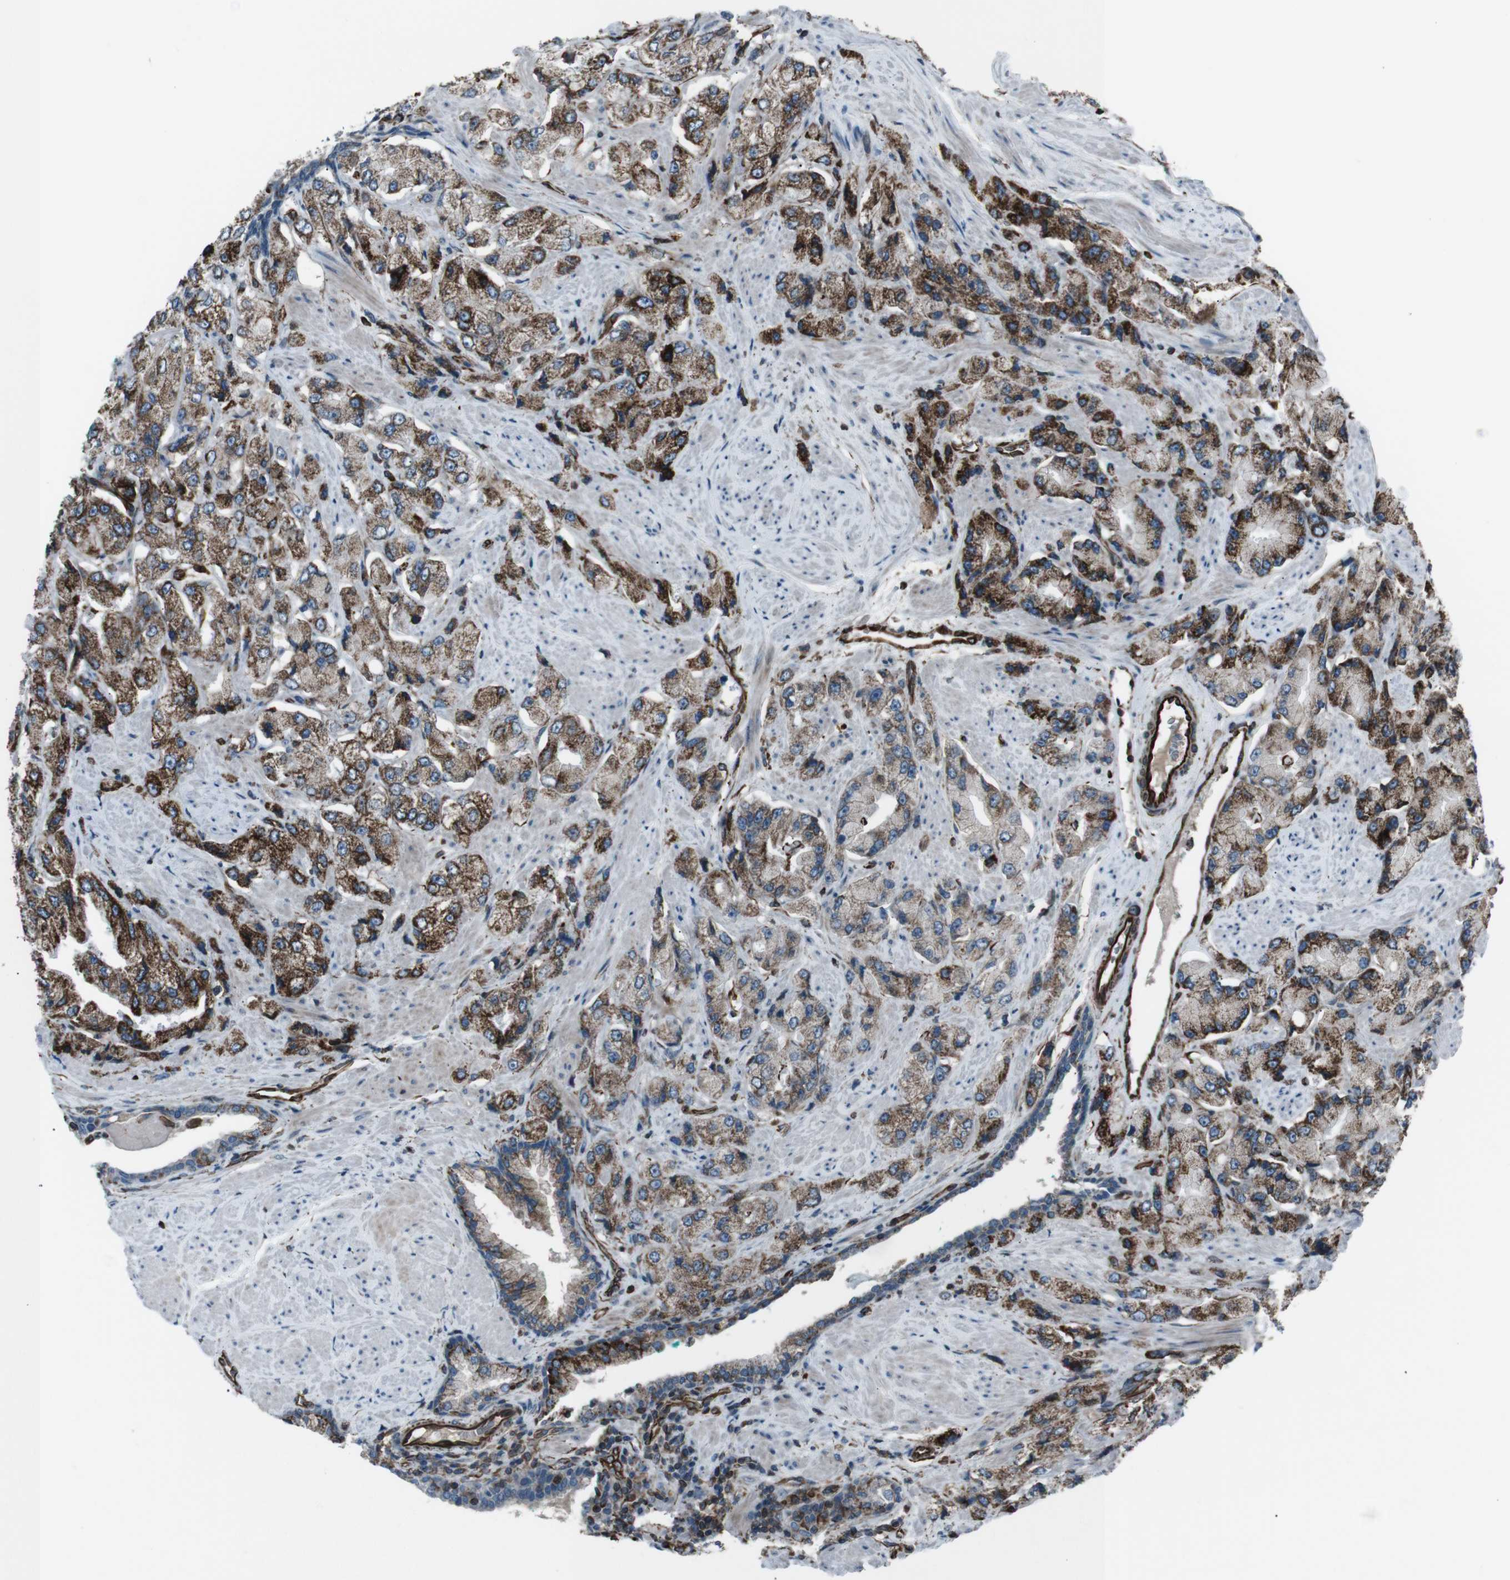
{"staining": {"intensity": "strong", "quantity": ">75%", "location": "cytoplasmic/membranous"}, "tissue": "prostate cancer", "cell_type": "Tumor cells", "image_type": "cancer", "snomed": [{"axis": "morphology", "description": "Adenocarcinoma, High grade"}, {"axis": "topography", "description": "Prostate"}], "caption": "Prostate cancer (adenocarcinoma (high-grade)) tissue displays strong cytoplasmic/membranous staining in approximately >75% of tumor cells, visualized by immunohistochemistry.", "gene": "TMEM141", "patient": {"sex": "male", "age": 58}}